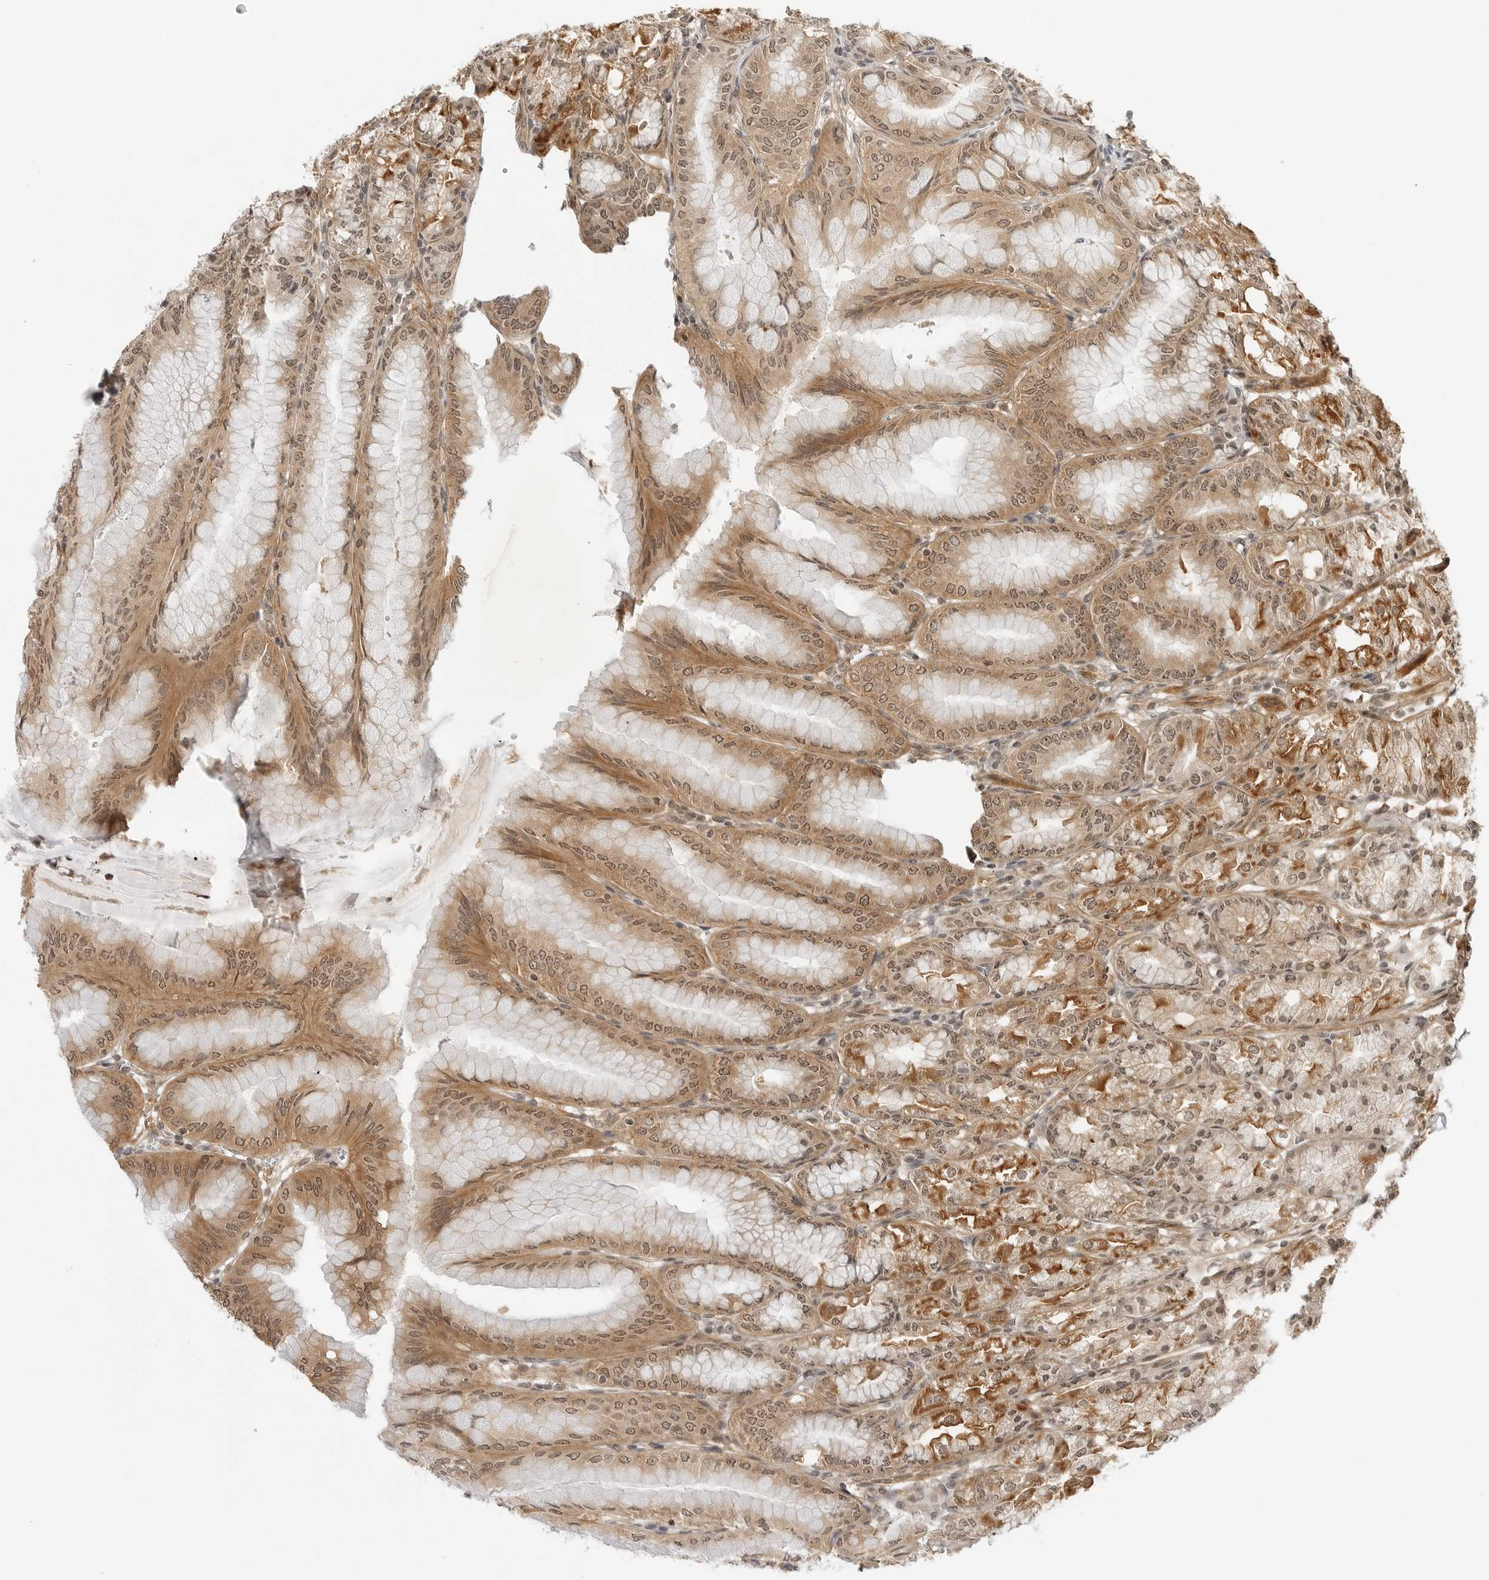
{"staining": {"intensity": "strong", "quantity": "25%-75%", "location": "cytoplasmic/membranous,nuclear"}, "tissue": "stomach", "cell_type": "Glandular cells", "image_type": "normal", "snomed": [{"axis": "morphology", "description": "Normal tissue, NOS"}, {"axis": "topography", "description": "Stomach, lower"}], "caption": "This is an image of IHC staining of unremarkable stomach, which shows strong expression in the cytoplasmic/membranous,nuclear of glandular cells.", "gene": "MAP2K5", "patient": {"sex": "male", "age": 71}}